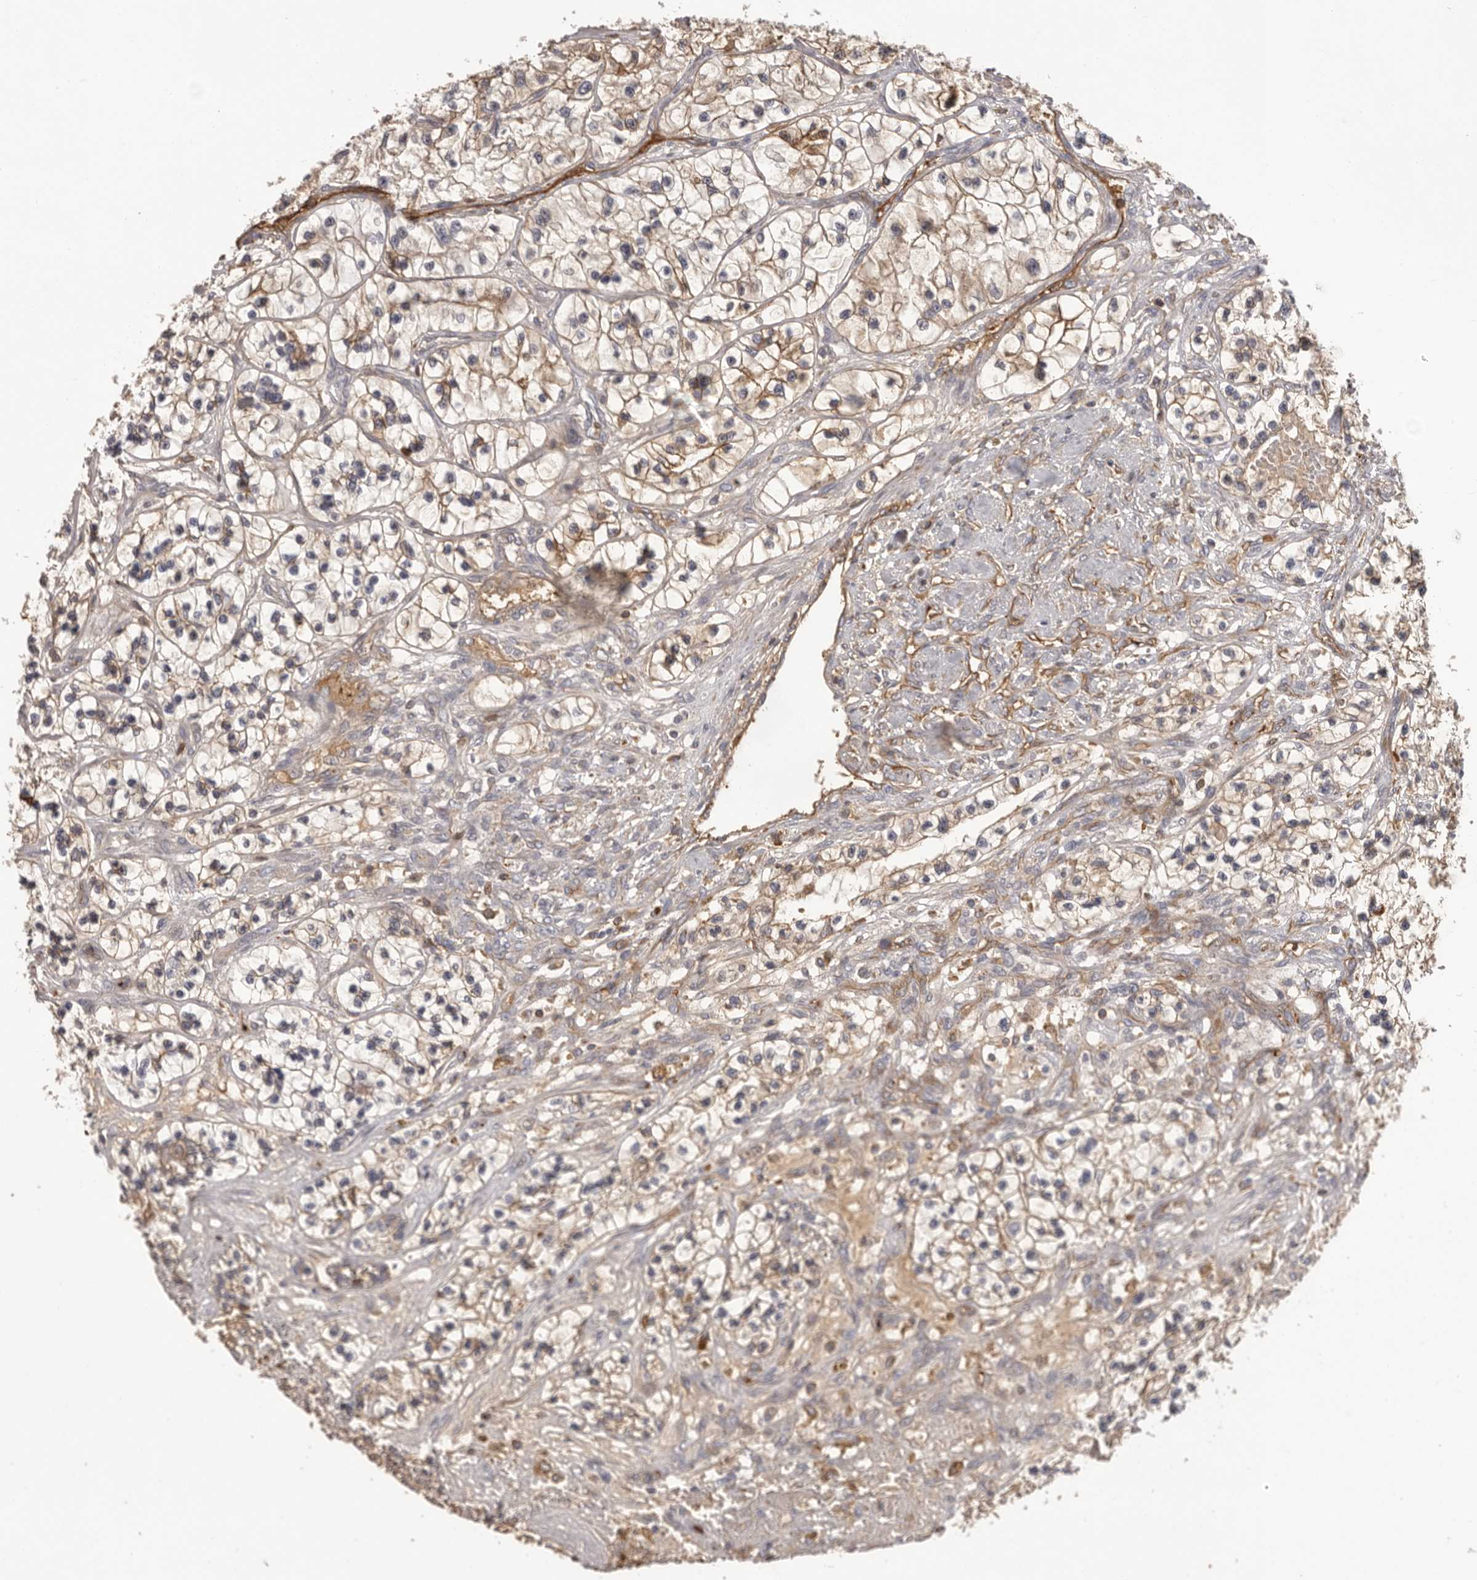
{"staining": {"intensity": "moderate", "quantity": "<25%", "location": "cytoplasmic/membranous"}, "tissue": "renal cancer", "cell_type": "Tumor cells", "image_type": "cancer", "snomed": [{"axis": "morphology", "description": "Adenocarcinoma, NOS"}, {"axis": "topography", "description": "Kidney"}], "caption": "Renal cancer stained with a protein marker exhibits moderate staining in tumor cells.", "gene": "OTUD3", "patient": {"sex": "female", "age": 57}}